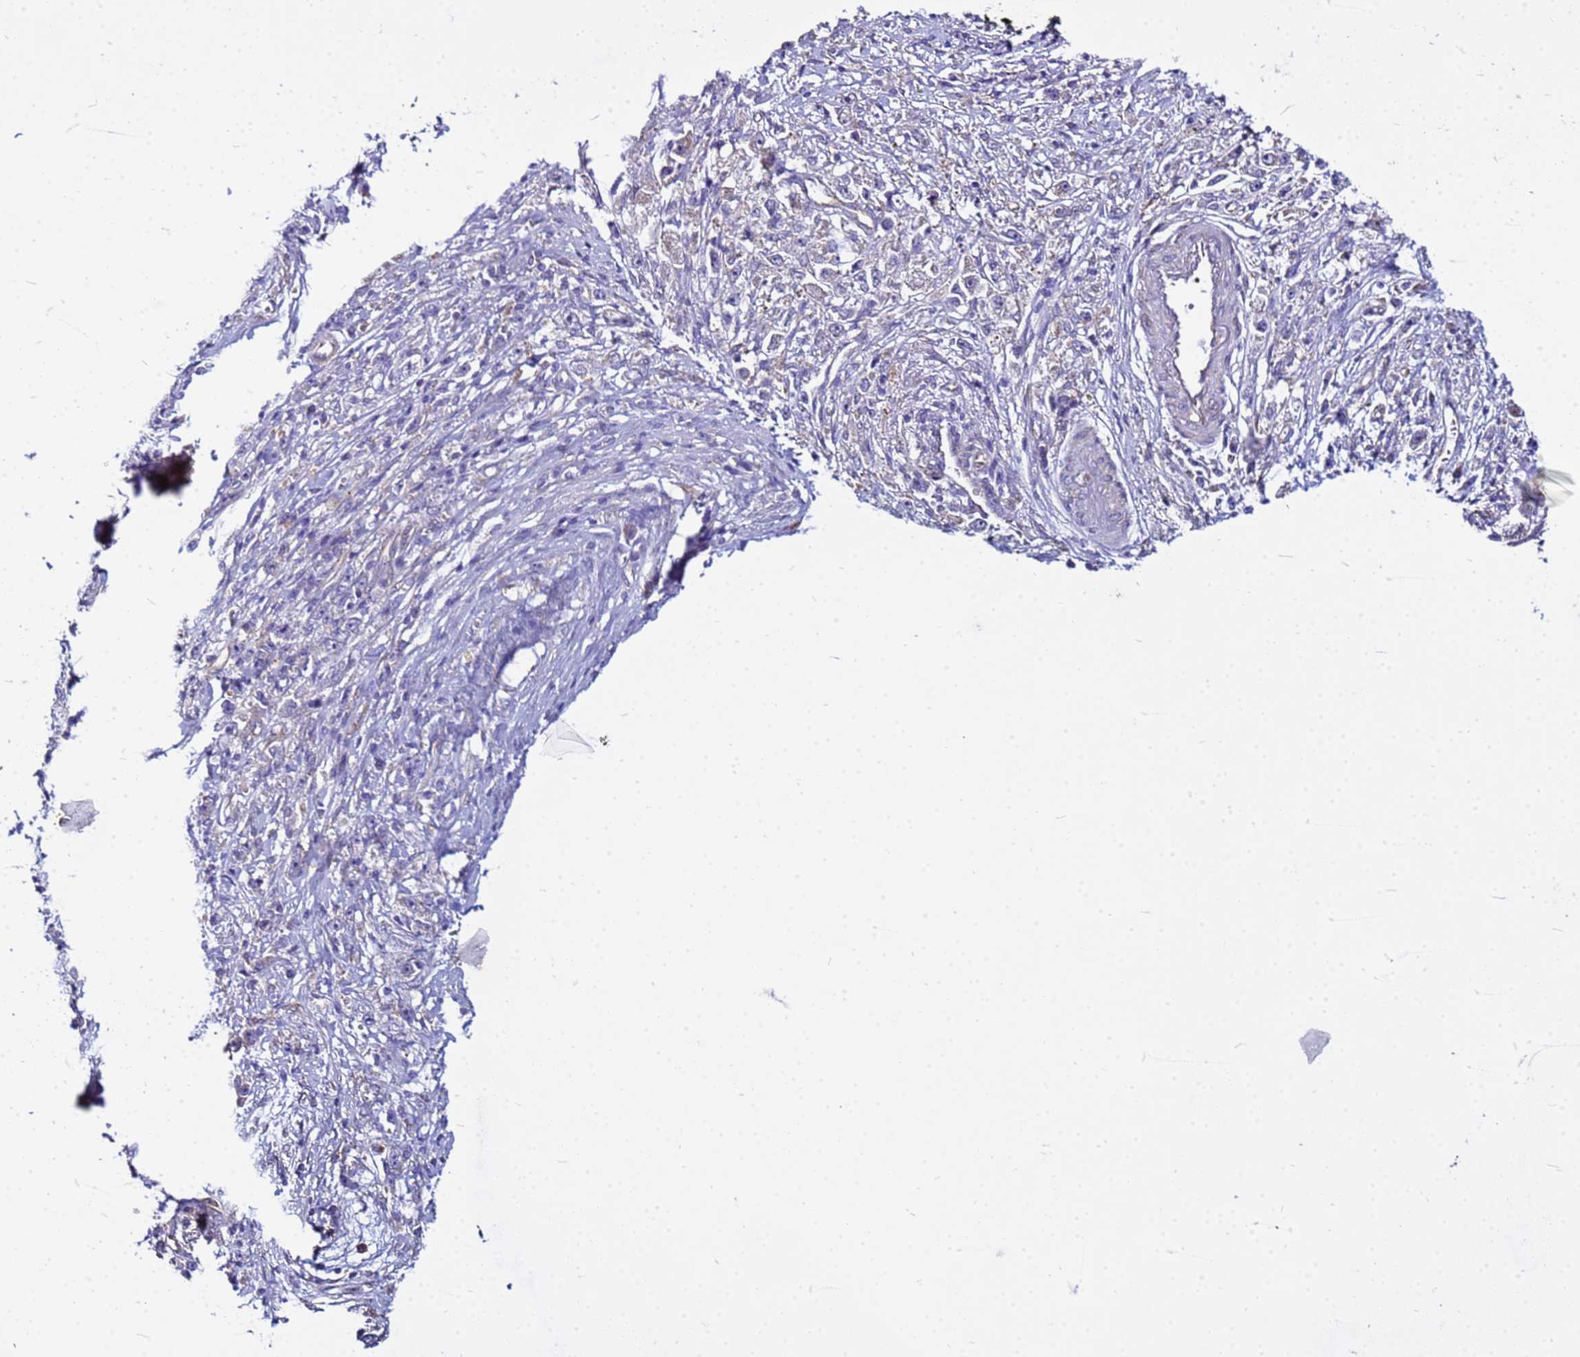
{"staining": {"intensity": "negative", "quantity": "none", "location": "none"}, "tissue": "stomach cancer", "cell_type": "Tumor cells", "image_type": "cancer", "snomed": [{"axis": "morphology", "description": "Adenocarcinoma, NOS"}, {"axis": "topography", "description": "Stomach"}], "caption": "High power microscopy photomicrograph of an immunohistochemistry (IHC) histopathology image of adenocarcinoma (stomach), revealing no significant positivity in tumor cells.", "gene": "PKD1", "patient": {"sex": "female", "age": 59}}